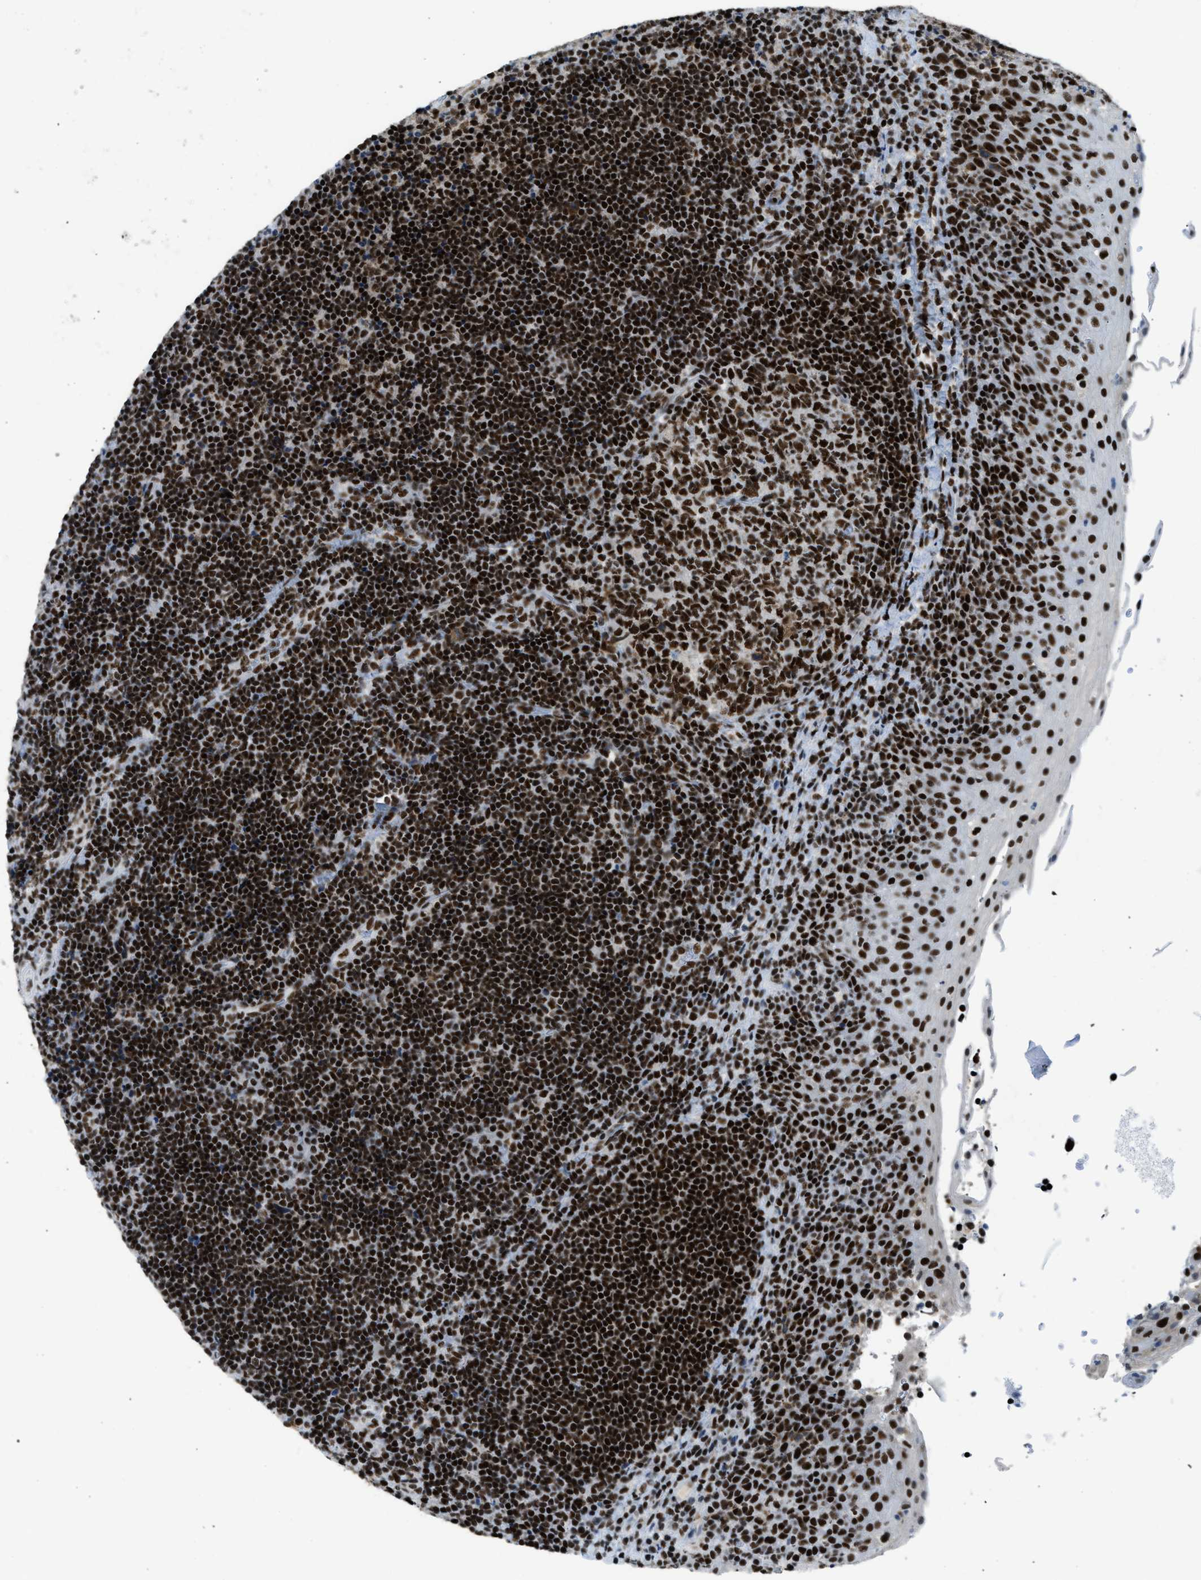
{"staining": {"intensity": "strong", "quantity": ">75%", "location": "nuclear"}, "tissue": "lymphoma", "cell_type": "Tumor cells", "image_type": "cancer", "snomed": [{"axis": "morphology", "description": "Malignant lymphoma, non-Hodgkin's type, High grade"}, {"axis": "topography", "description": "Tonsil"}], "caption": "The photomicrograph demonstrates a brown stain indicating the presence of a protein in the nuclear of tumor cells in high-grade malignant lymphoma, non-Hodgkin's type.", "gene": "SCAF4", "patient": {"sex": "female", "age": 36}}